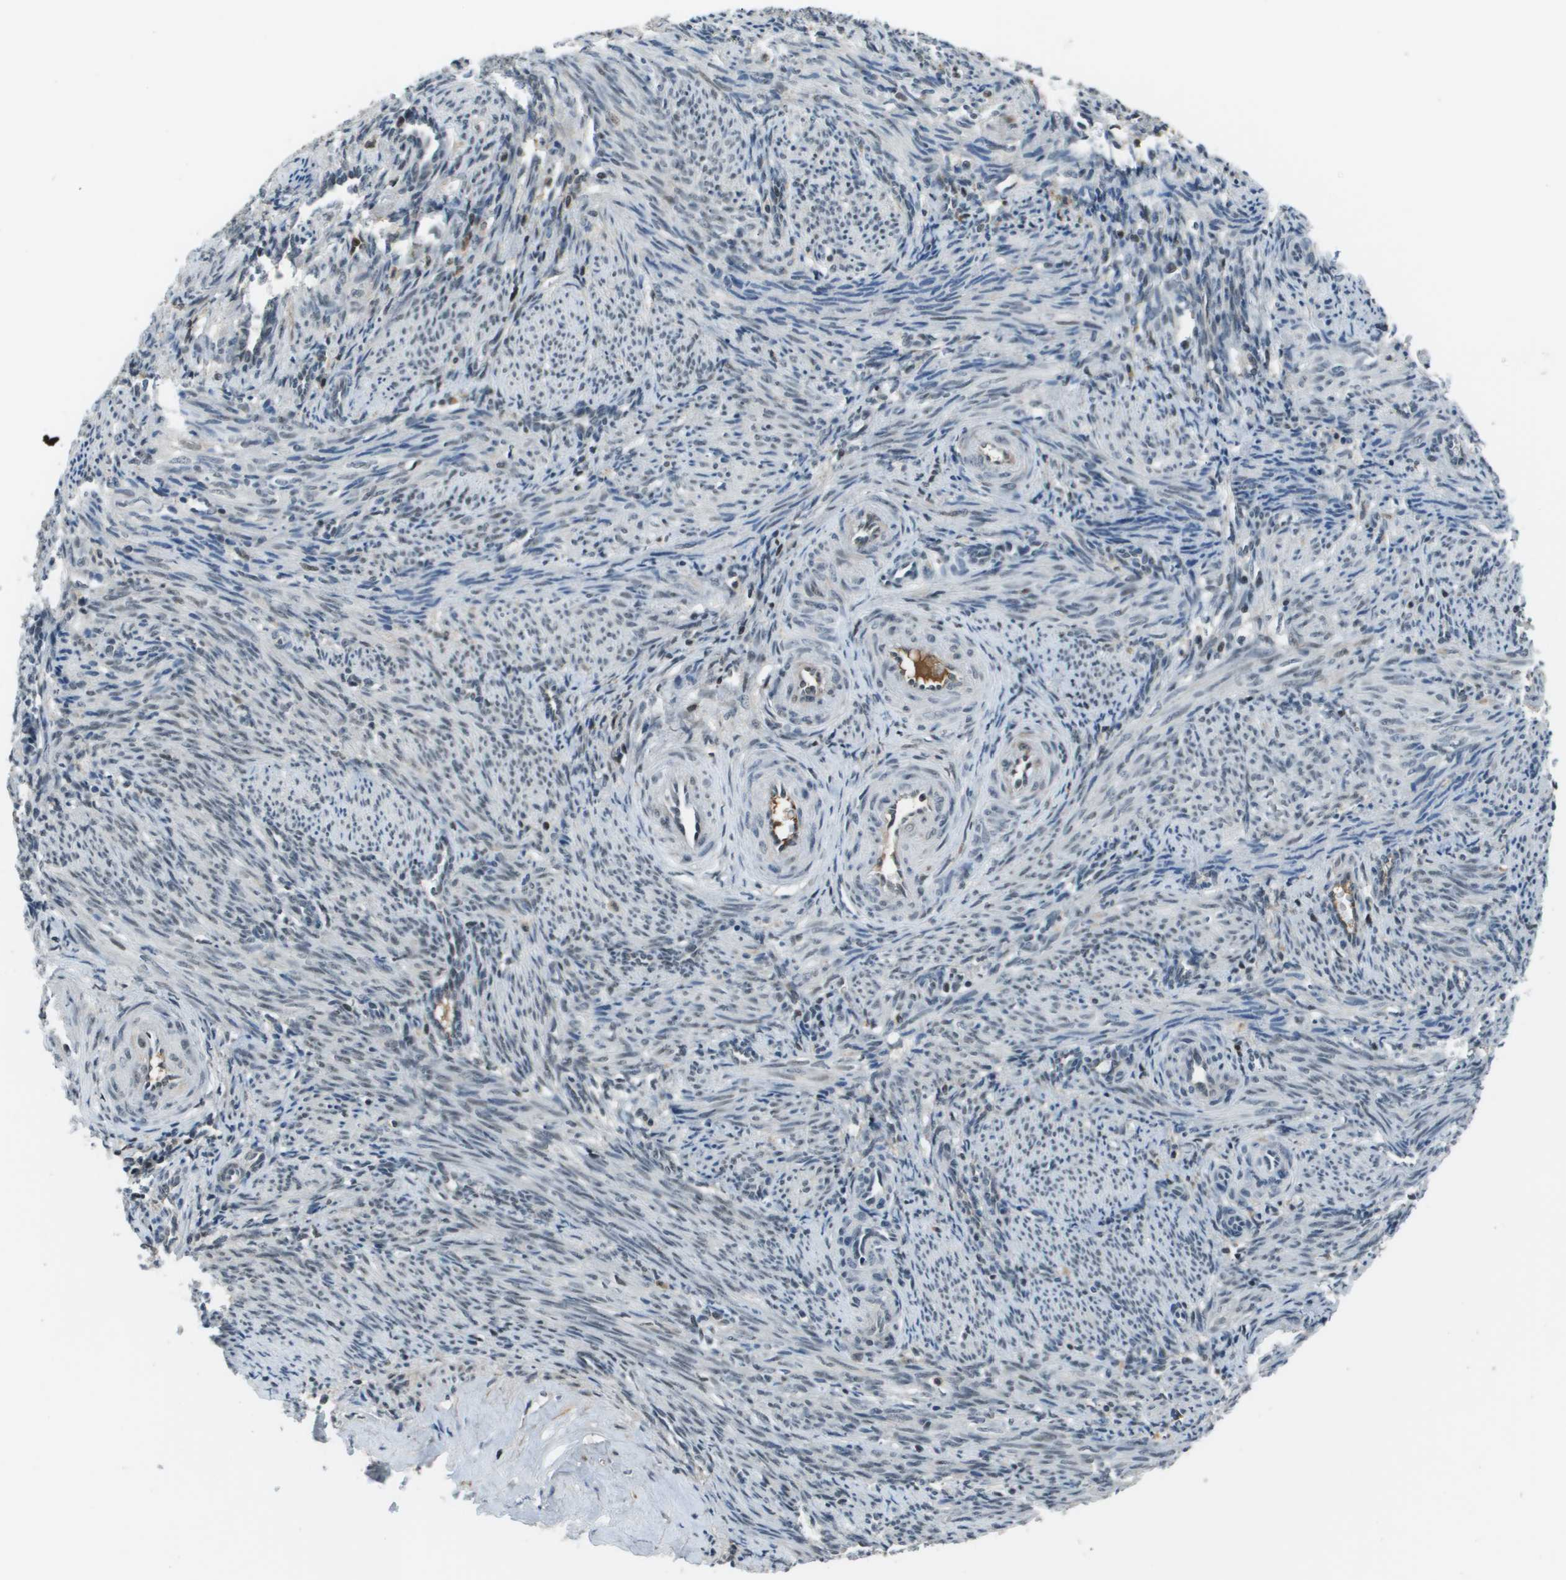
{"staining": {"intensity": "moderate", "quantity": "25%-75%", "location": "nuclear"}, "tissue": "smooth muscle", "cell_type": "Smooth muscle cells", "image_type": "normal", "snomed": [{"axis": "morphology", "description": "Normal tissue, NOS"}, {"axis": "topography", "description": "Endometrium"}], "caption": "Human smooth muscle stained for a protein (brown) shows moderate nuclear positive staining in about 25%-75% of smooth muscle cells.", "gene": "THRAP3", "patient": {"sex": "female", "age": 33}}